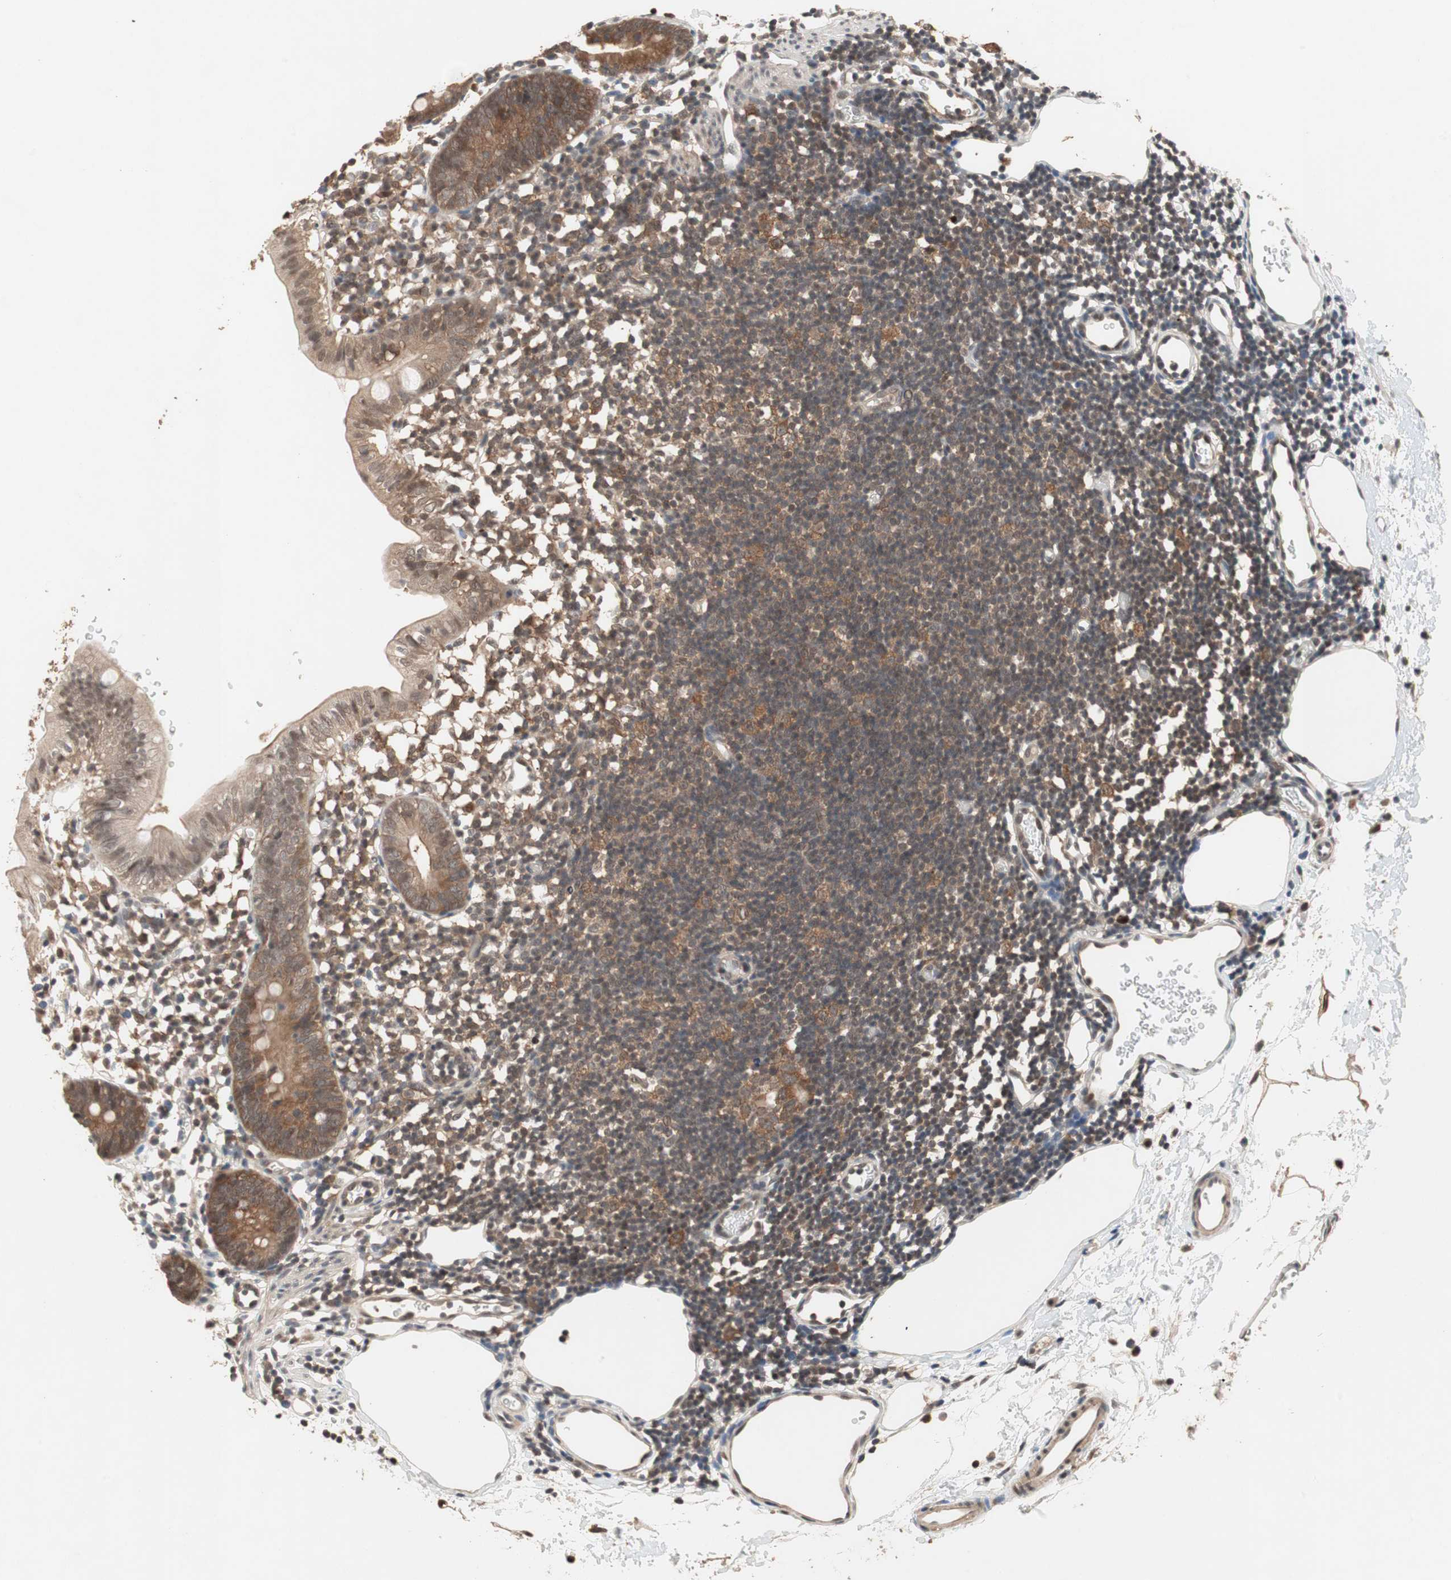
{"staining": {"intensity": "weak", "quantity": ">75%", "location": "cytoplasmic/membranous"}, "tissue": "colon", "cell_type": "Endothelial cells", "image_type": "normal", "snomed": [{"axis": "morphology", "description": "Normal tissue, NOS"}, {"axis": "morphology", "description": "Adenocarcinoma, NOS"}, {"axis": "topography", "description": "Colon"}, {"axis": "topography", "description": "Peripheral nerve tissue"}], "caption": "Protein staining demonstrates weak cytoplasmic/membranous expression in about >75% of endothelial cells in unremarkable colon. The protein is stained brown, and the nuclei are stained in blue (DAB IHC with brightfield microscopy, high magnification).", "gene": "GART", "patient": {"sex": "male", "age": 14}}